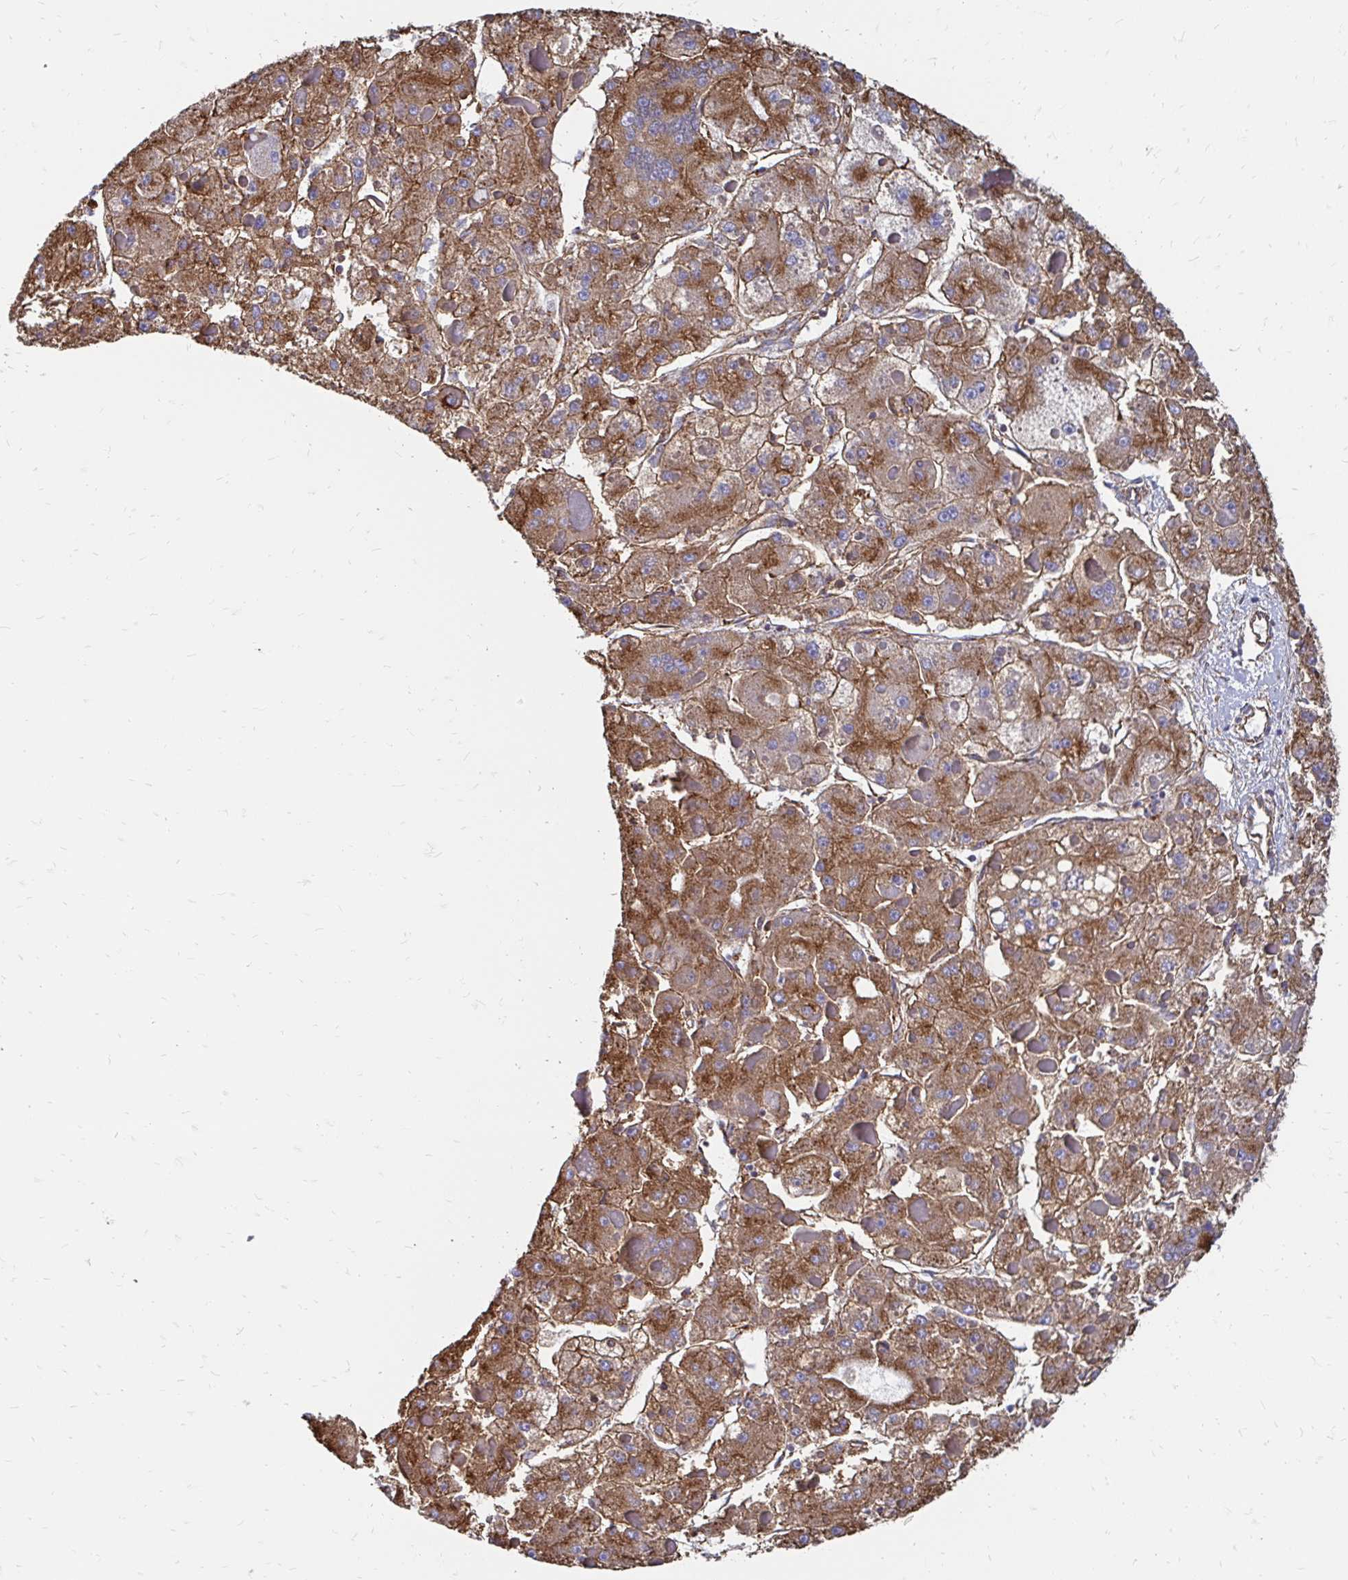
{"staining": {"intensity": "moderate", "quantity": ">75%", "location": "cytoplasmic/membranous"}, "tissue": "liver cancer", "cell_type": "Tumor cells", "image_type": "cancer", "snomed": [{"axis": "morphology", "description": "Carcinoma, Hepatocellular, NOS"}, {"axis": "topography", "description": "Liver"}], "caption": "Human liver hepatocellular carcinoma stained for a protein (brown) reveals moderate cytoplasmic/membranous positive staining in approximately >75% of tumor cells.", "gene": "CLTC", "patient": {"sex": "female", "age": 73}}